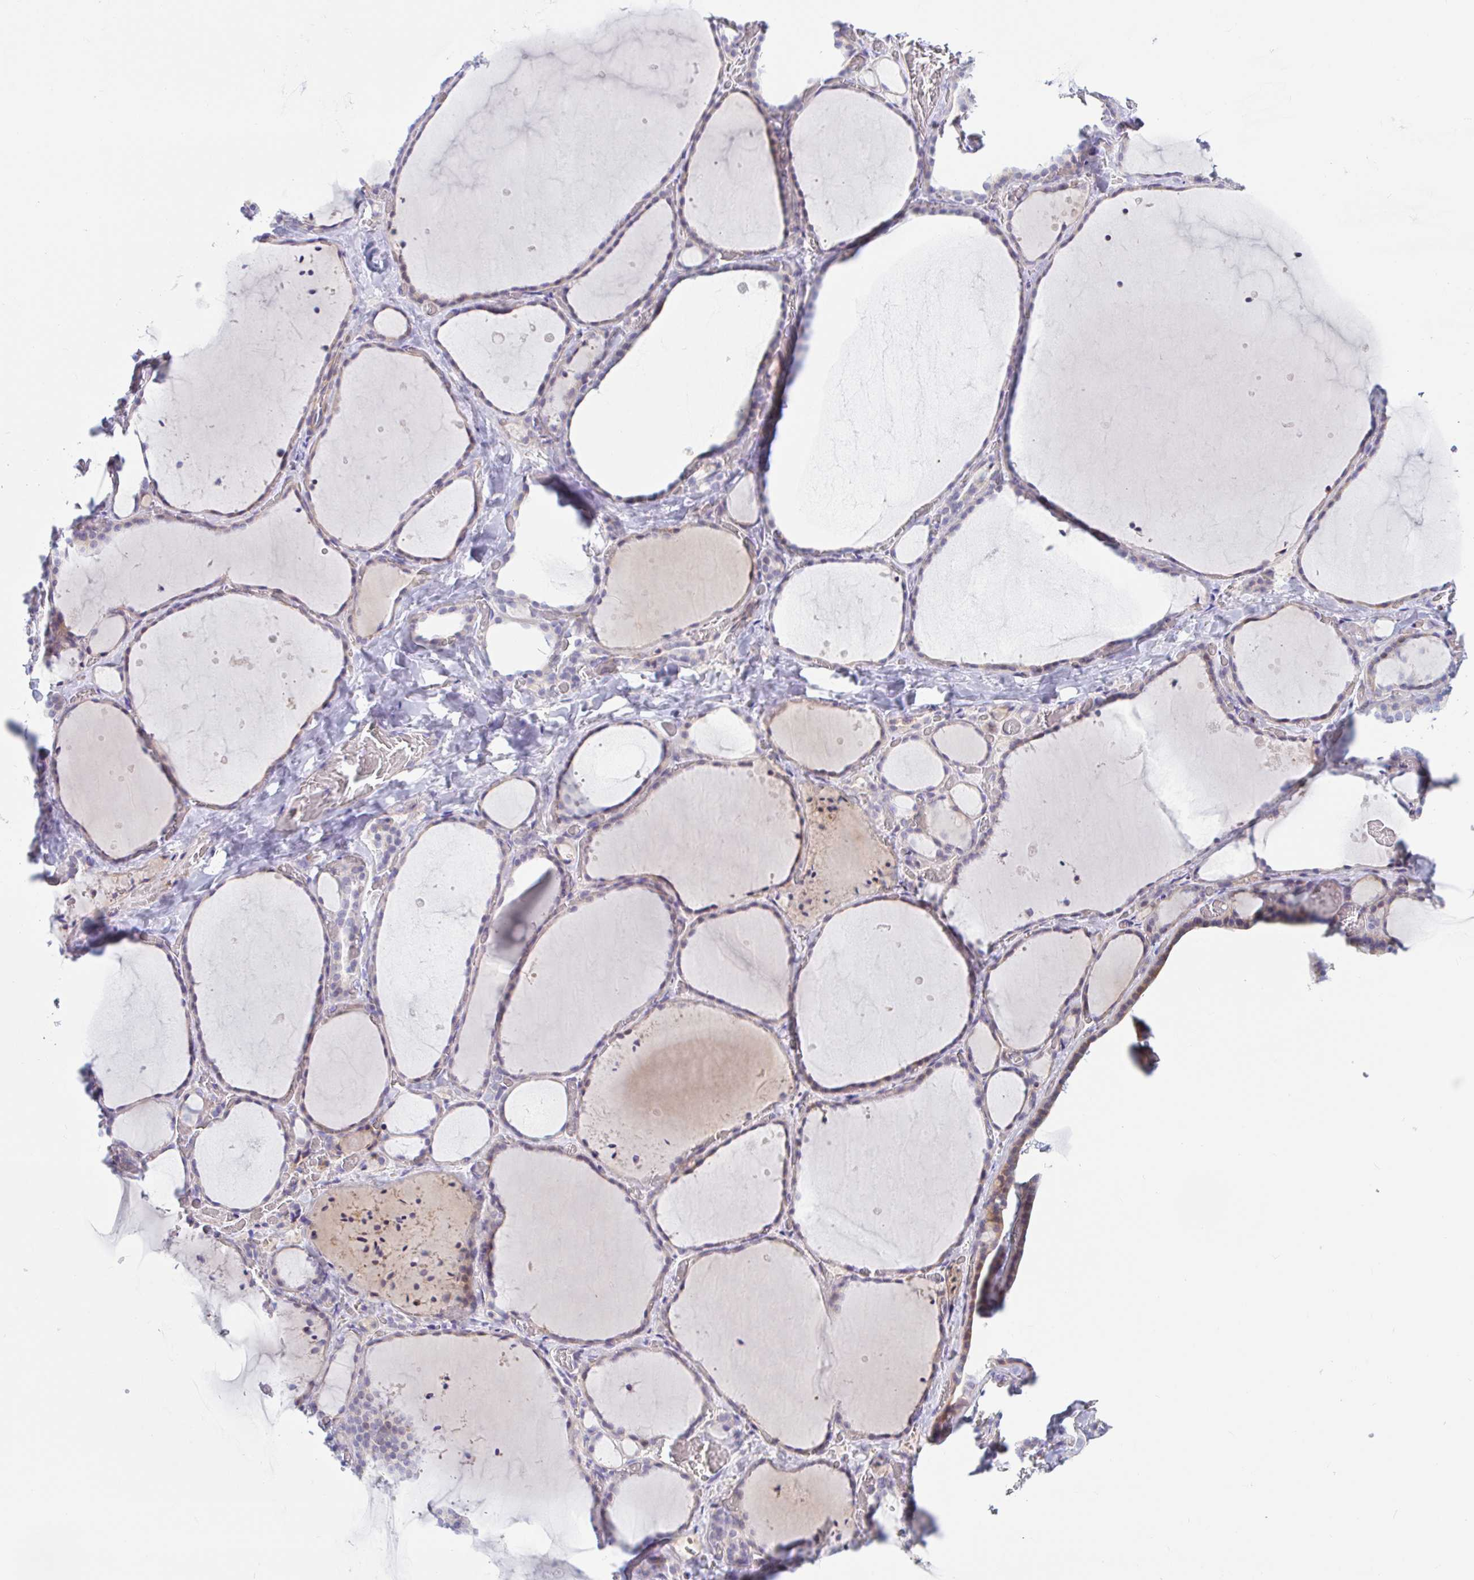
{"staining": {"intensity": "weak", "quantity": "<25%", "location": "cytoplasmic/membranous"}, "tissue": "thyroid gland", "cell_type": "Glandular cells", "image_type": "normal", "snomed": [{"axis": "morphology", "description": "Normal tissue, NOS"}, {"axis": "topography", "description": "Thyroid gland"}], "caption": "Human thyroid gland stained for a protein using IHC shows no expression in glandular cells.", "gene": "ENSG00000271254", "patient": {"sex": "female", "age": 36}}